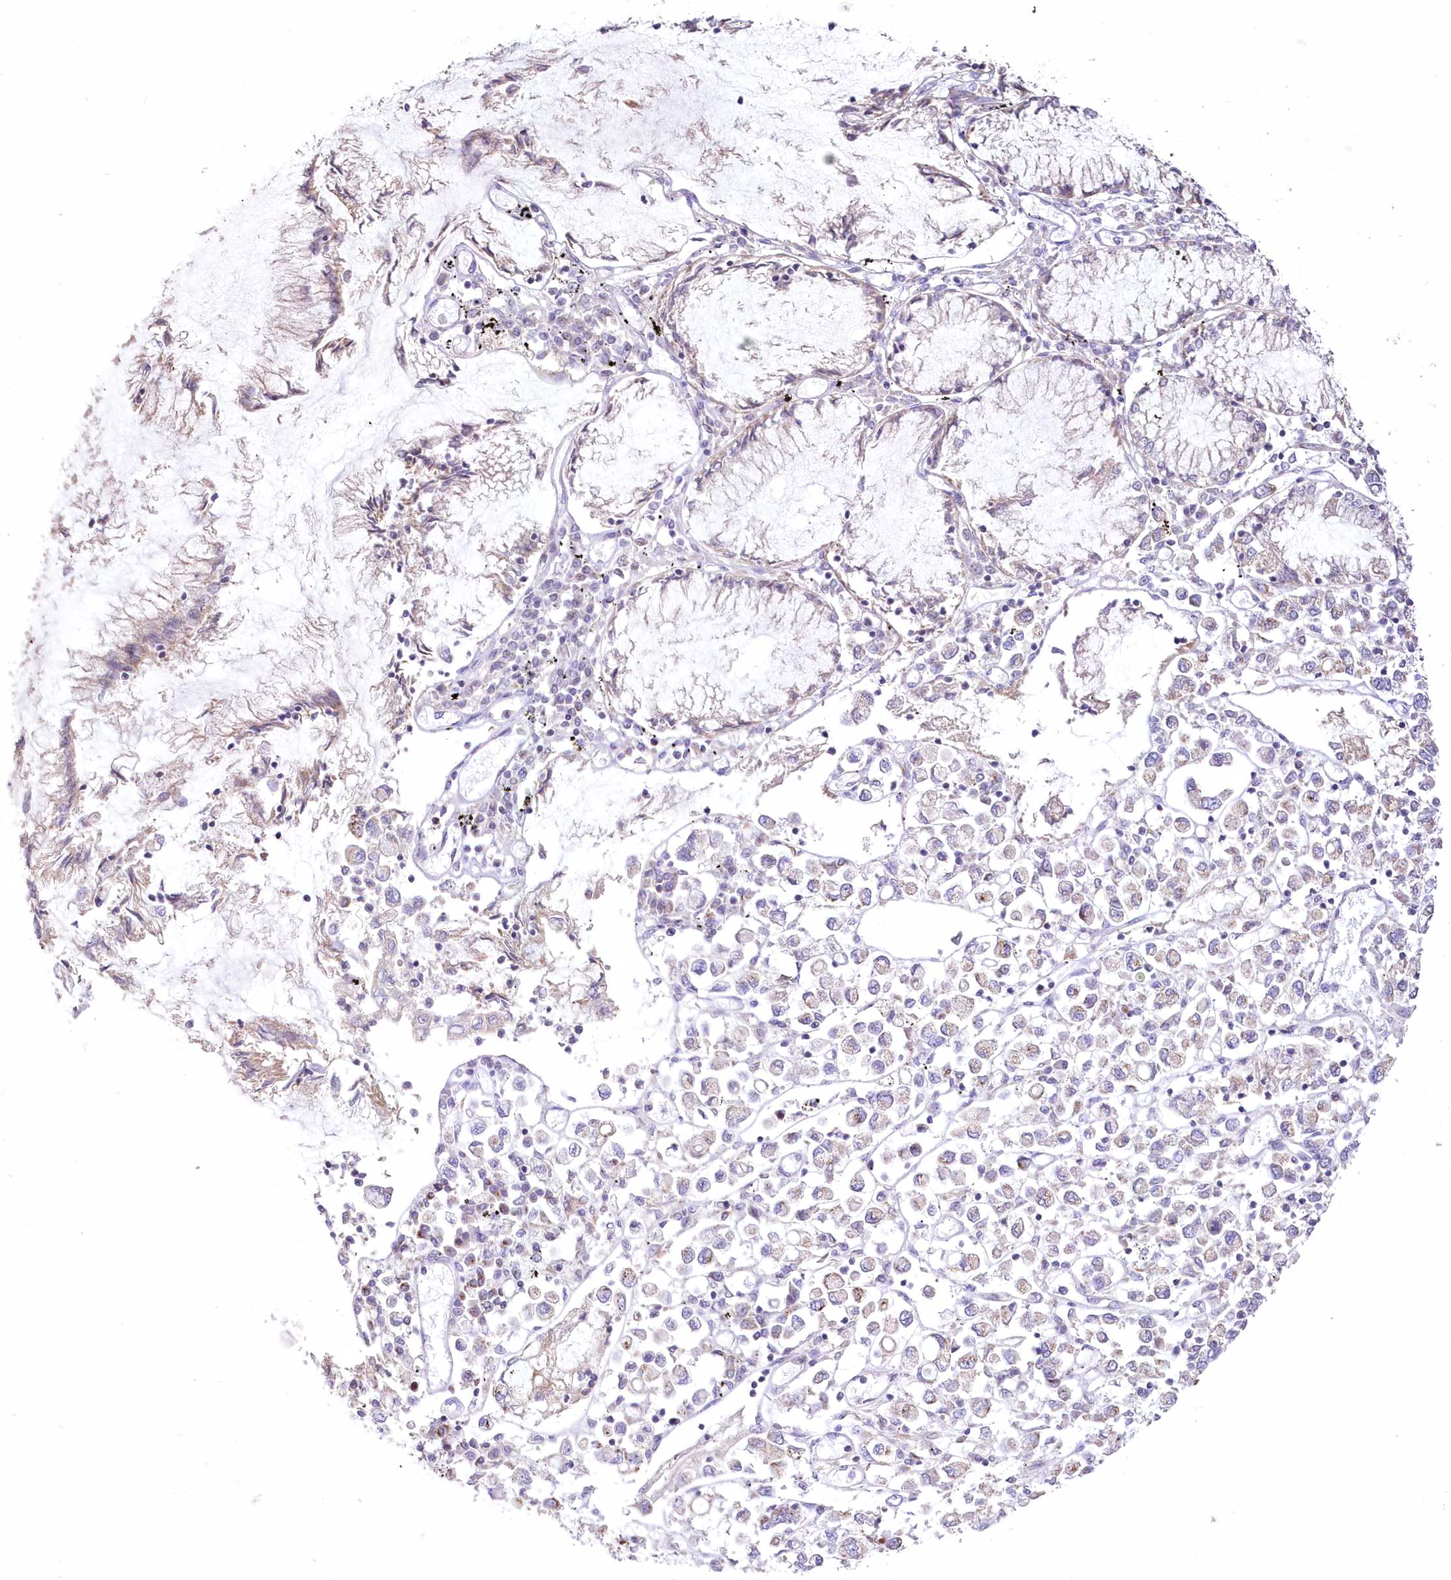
{"staining": {"intensity": "negative", "quantity": "none", "location": "none"}, "tissue": "stomach cancer", "cell_type": "Tumor cells", "image_type": "cancer", "snomed": [{"axis": "morphology", "description": "Adenocarcinoma, NOS"}, {"axis": "topography", "description": "Stomach"}], "caption": "Stomach cancer was stained to show a protein in brown. There is no significant staining in tumor cells.", "gene": "FAM241B", "patient": {"sex": "female", "age": 76}}